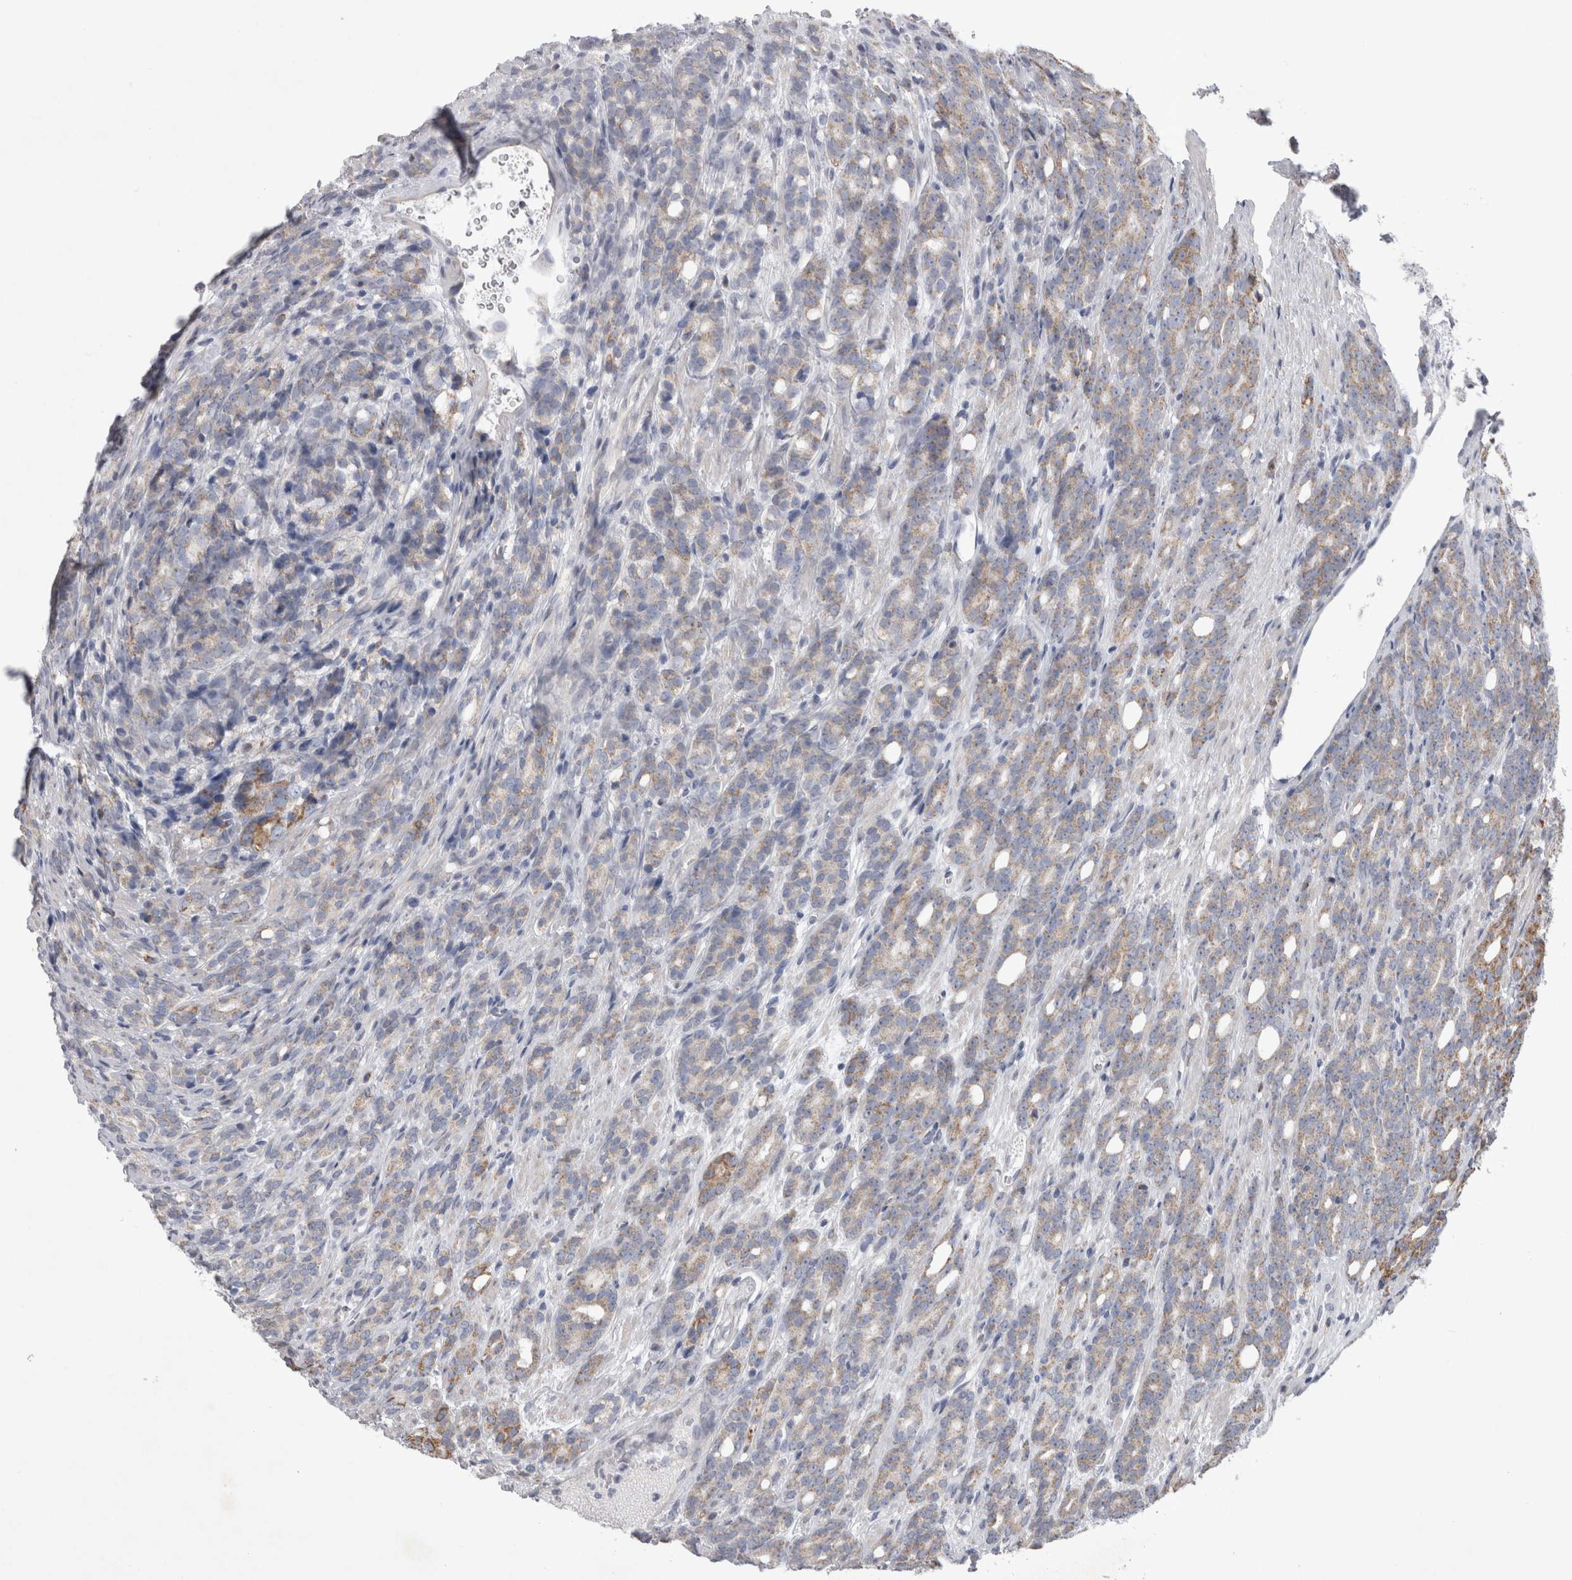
{"staining": {"intensity": "moderate", "quantity": "<25%", "location": "cytoplasmic/membranous"}, "tissue": "prostate cancer", "cell_type": "Tumor cells", "image_type": "cancer", "snomed": [{"axis": "morphology", "description": "Adenocarcinoma, High grade"}, {"axis": "topography", "description": "Prostate"}], "caption": "A low amount of moderate cytoplasmic/membranous expression is identified in about <25% of tumor cells in prostate cancer tissue.", "gene": "HDHD3", "patient": {"sex": "male", "age": 62}}